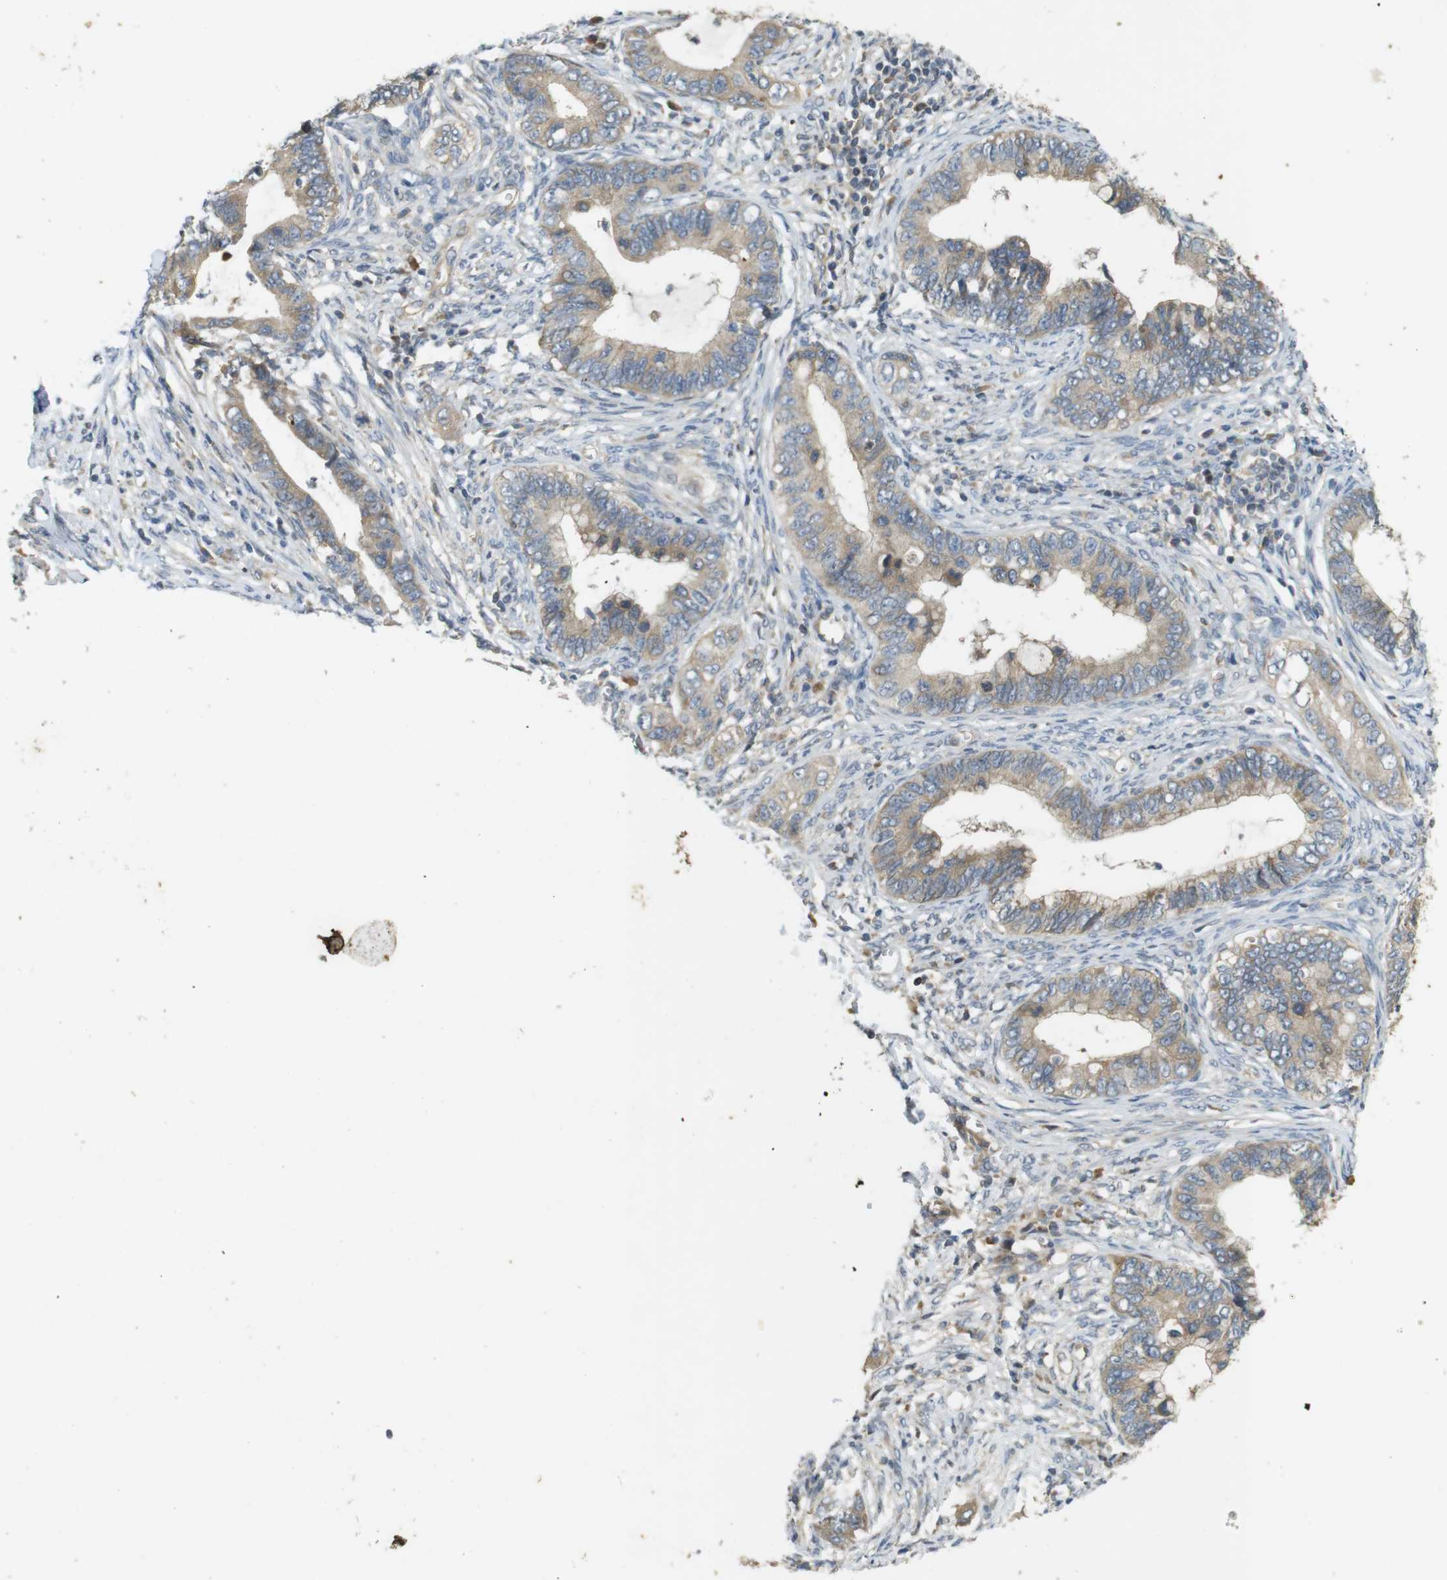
{"staining": {"intensity": "weak", "quantity": ">75%", "location": "cytoplasmic/membranous"}, "tissue": "cervical cancer", "cell_type": "Tumor cells", "image_type": "cancer", "snomed": [{"axis": "morphology", "description": "Adenocarcinoma, NOS"}, {"axis": "topography", "description": "Cervix"}], "caption": "Immunohistochemical staining of human cervical cancer (adenocarcinoma) shows low levels of weak cytoplasmic/membranous staining in about >75% of tumor cells.", "gene": "CLTC", "patient": {"sex": "female", "age": 44}}